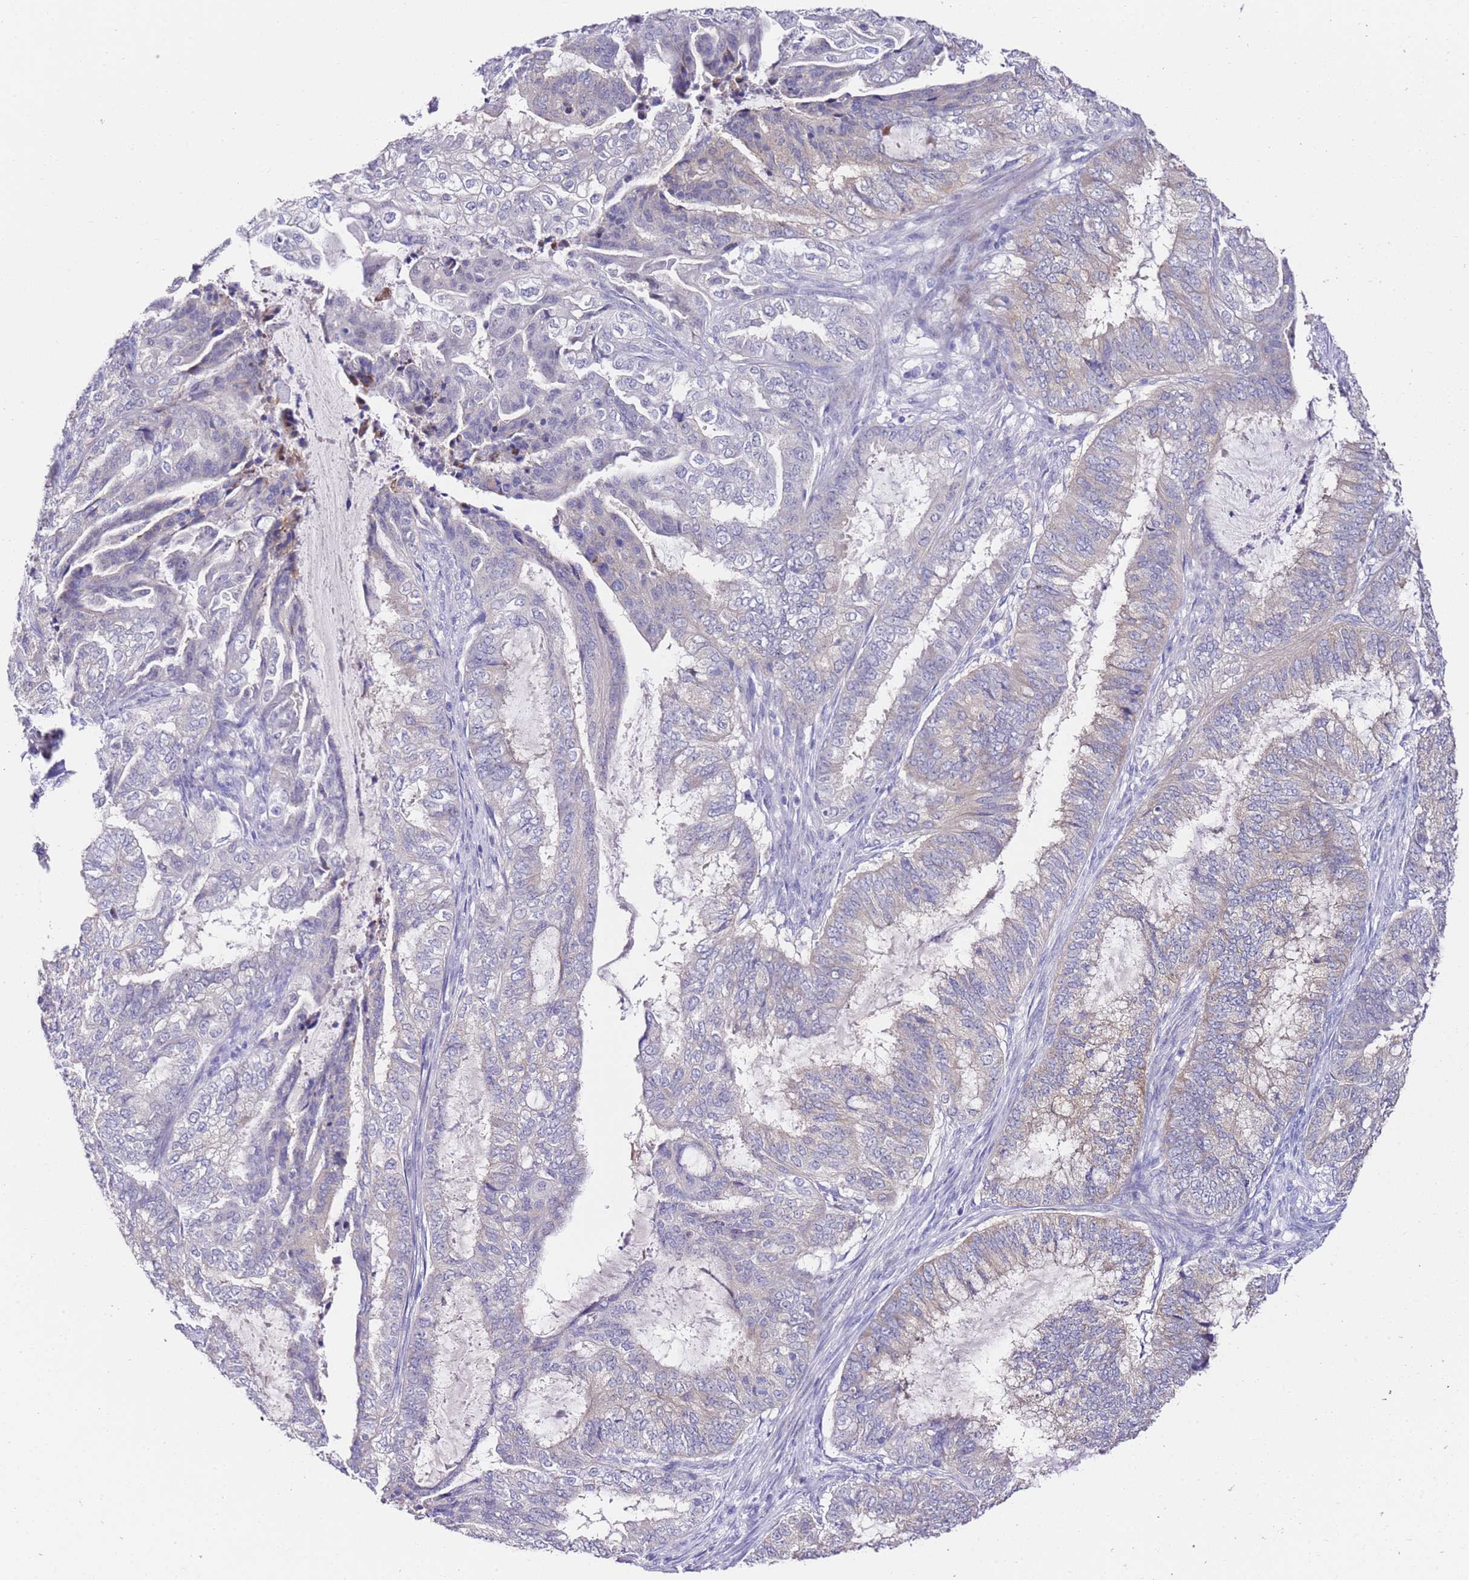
{"staining": {"intensity": "negative", "quantity": "none", "location": "none"}, "tissue": "endometrial cancer", "cell_type": "Tumor cells", "image_type": "cancer", "snomed": [{"axis": "morphology", "description": "Adenocarcinoma, NOS"}, {"axis": "topography", "description": "Endometrium"}], "caption": "The IHC image has no significant staining in tumor cells of endometrial cancer tissue.", "gene": "HGD", "patient": {"sex": "female", "age": 51}}